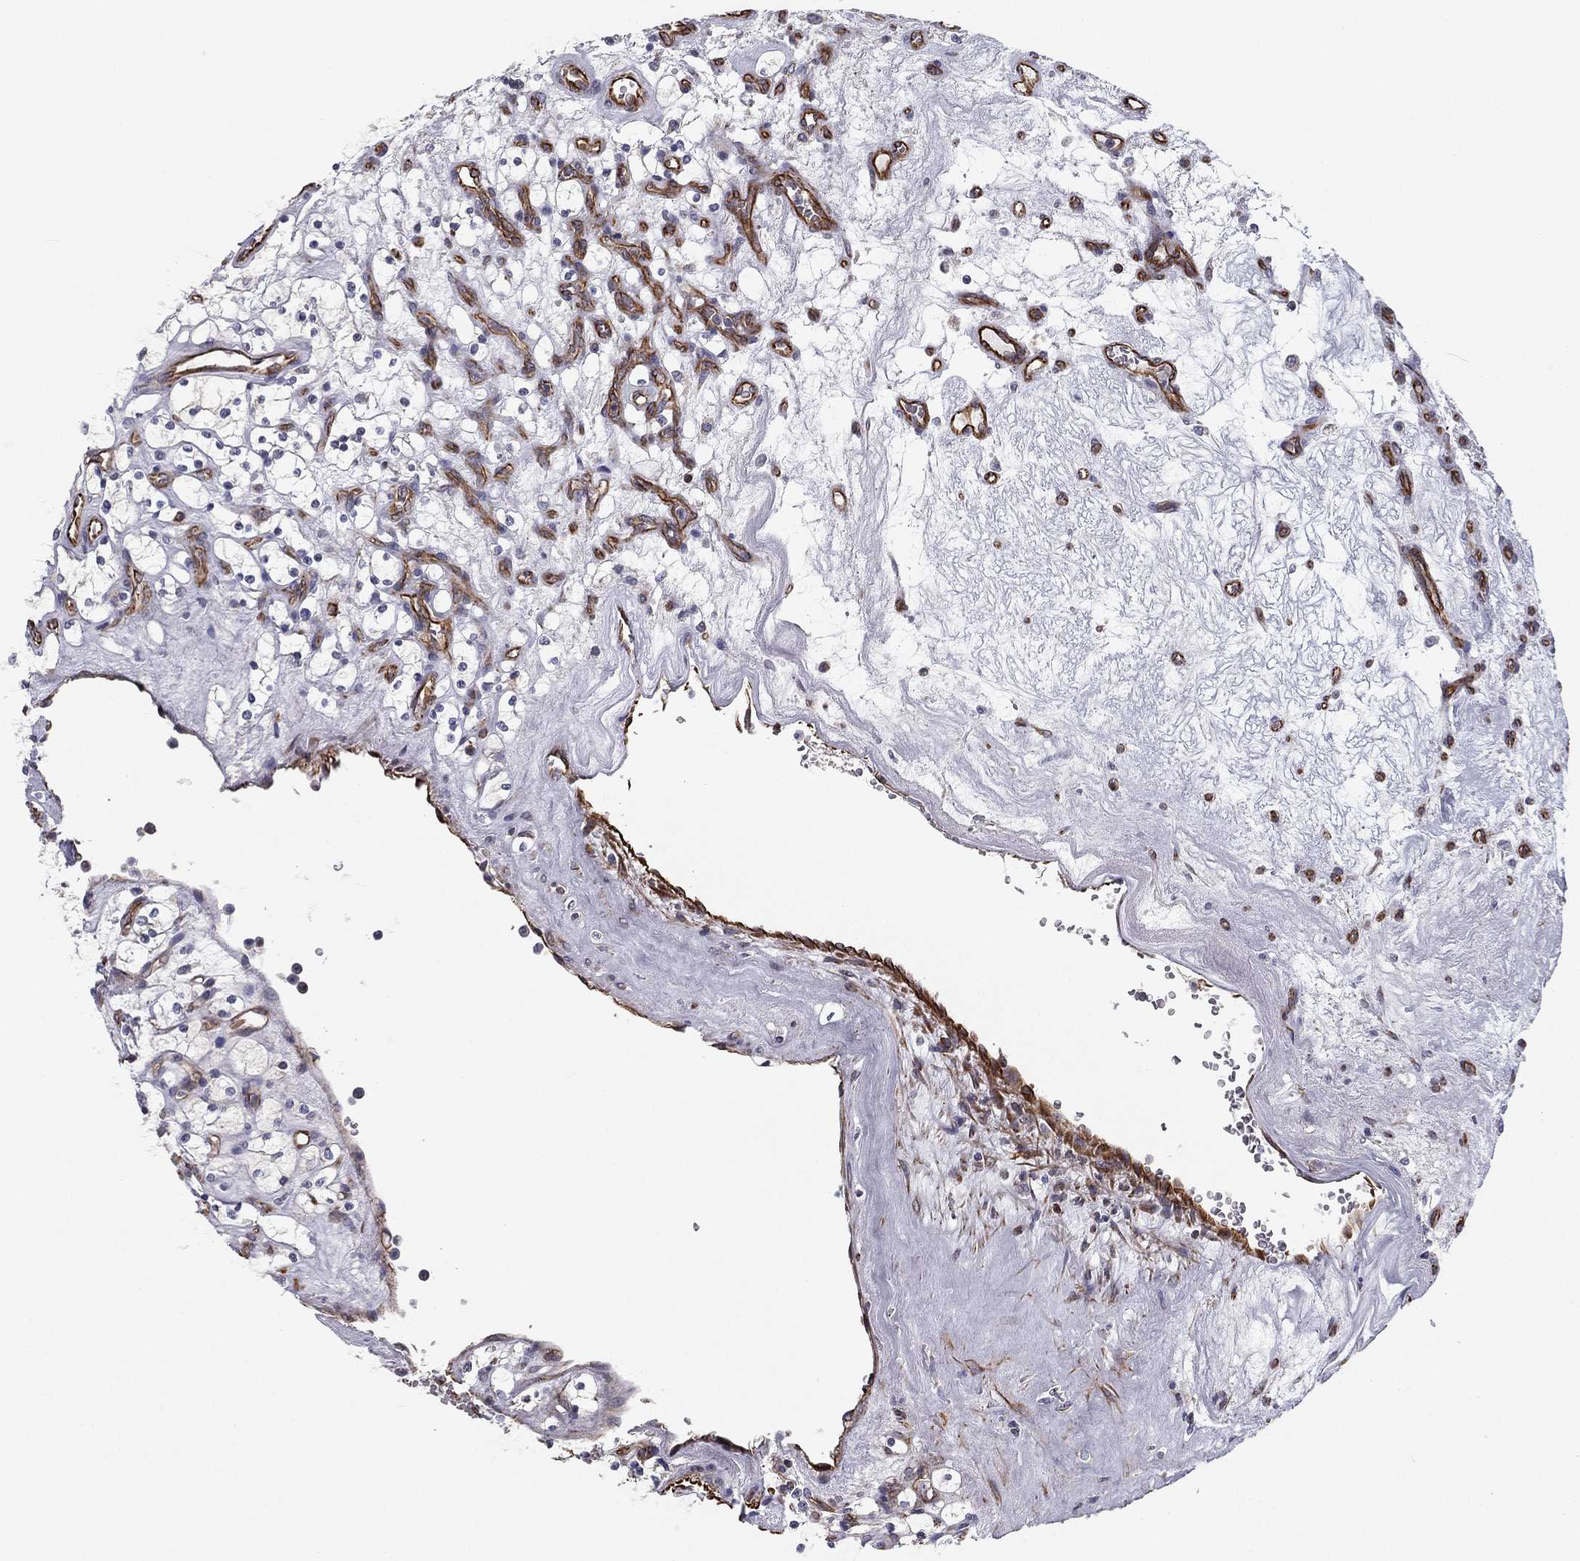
{"staining": {"intensity": "negative", "quantity": "none", "location": "none"}, "tissue": "renal cancer", "cell_type": "Tumor cells", "image_type": "cancer", "snomed": [{"axis": "morphology", "description": "Adenocarcinoma, NOS"}, {"axis": "topography", "description": "Kidney"}], "caption": "This is a photomicrograph of immunohistochemistry (IHC) staining of renal cancer, which shows no expression in tumor cells. (DAB IHC visualized using brightfield microscopy, high magnification).", "gene": "CLSTN1", "patient": {"sex": "female", "age": 69}}